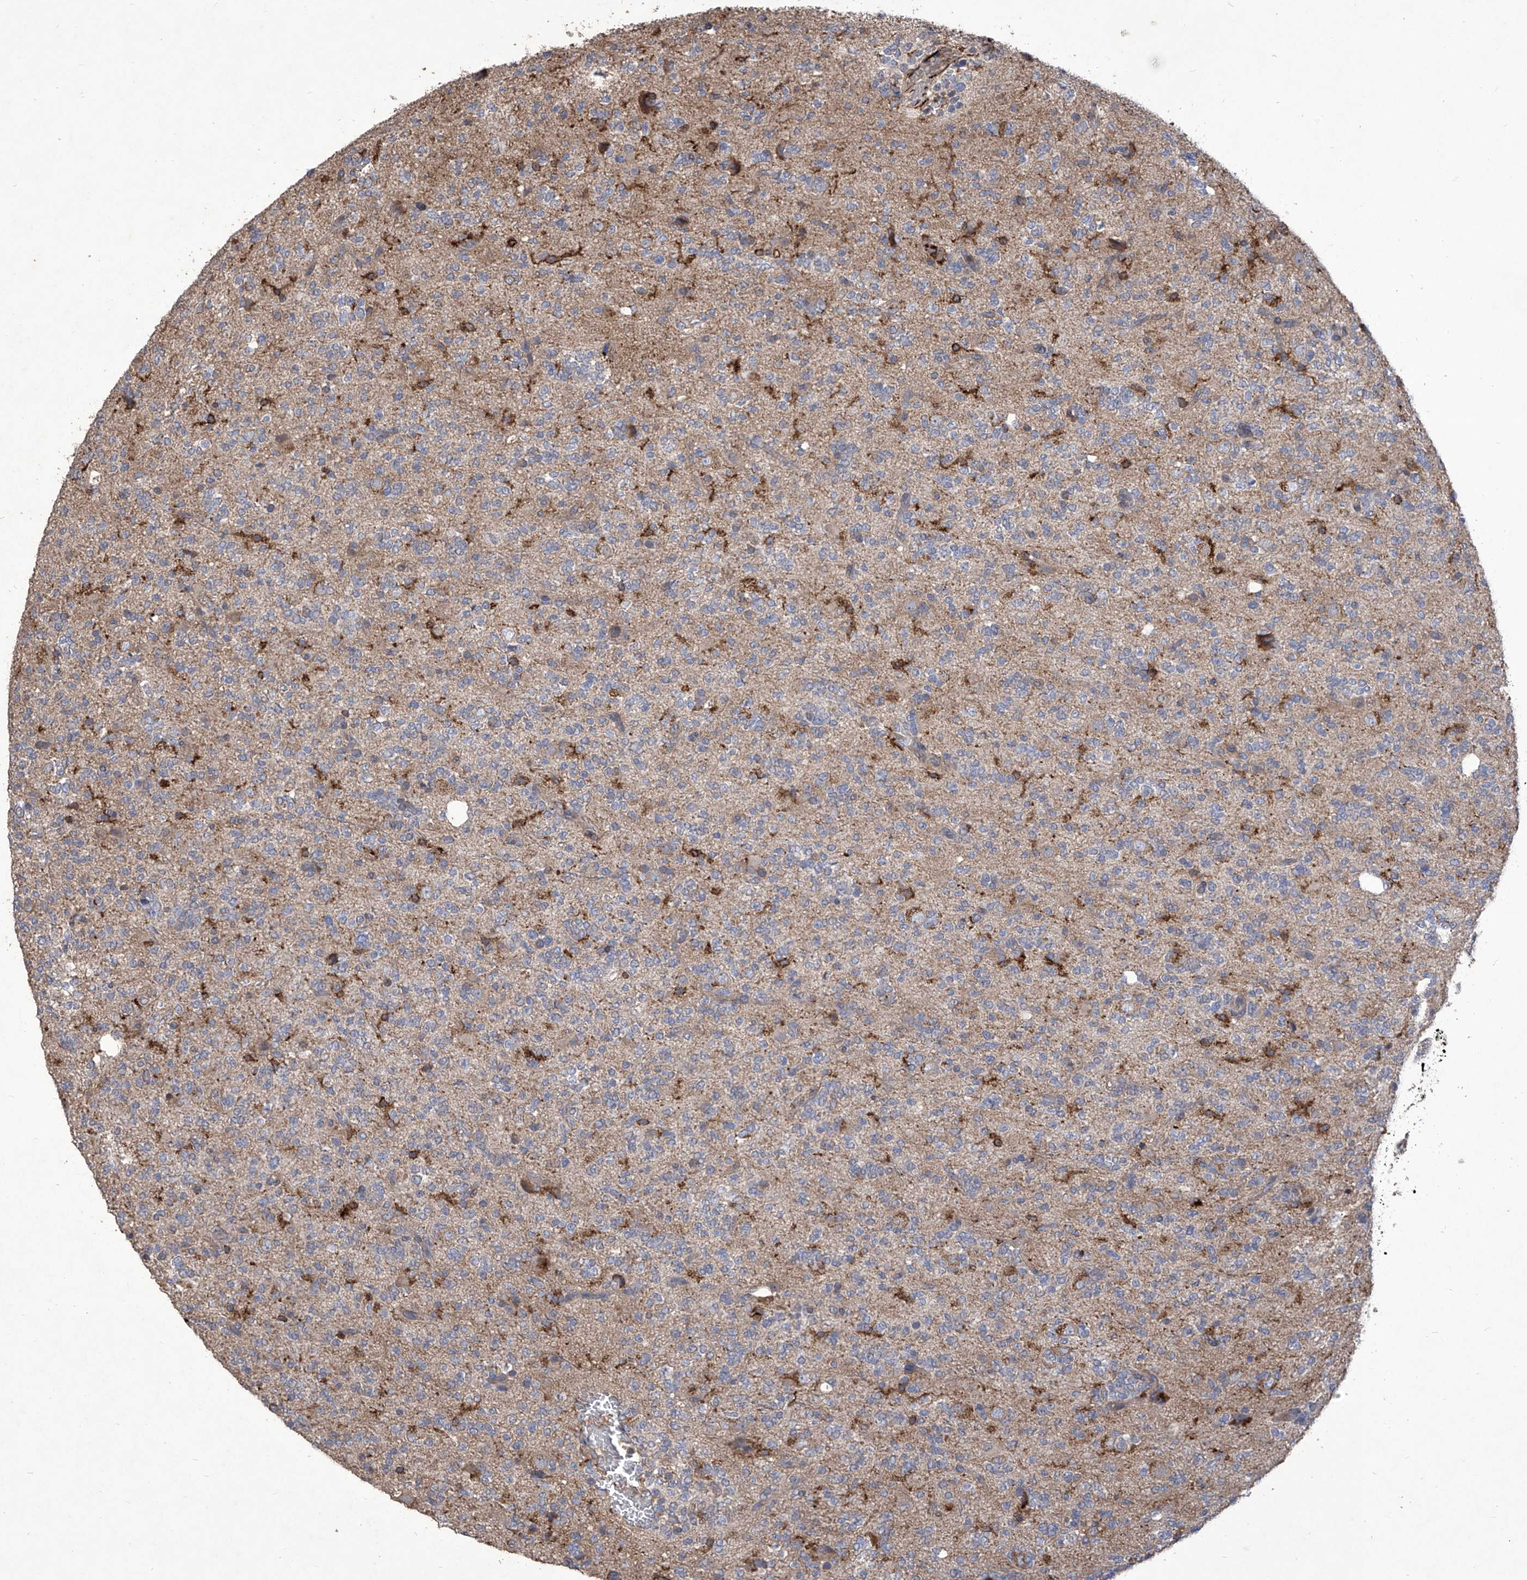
{"staining": {"intensity": "negative", "quantity": "none", "location": "none"}, "tissue": "glioma", "cell_type": "Tumor cells", "image_type": "cancer", "snomed": [{"axis": "morphology", "description": "Glioma, malignant, High grade"}, {"axis": "topography", "description": "Brain"}], "caption": "A high-resolution image shows IHC staining of glioma, which reveals no significant positivity in tumor cells.", "gene": "TXNIP", "patient": {"sex": "female", "age": 62}}